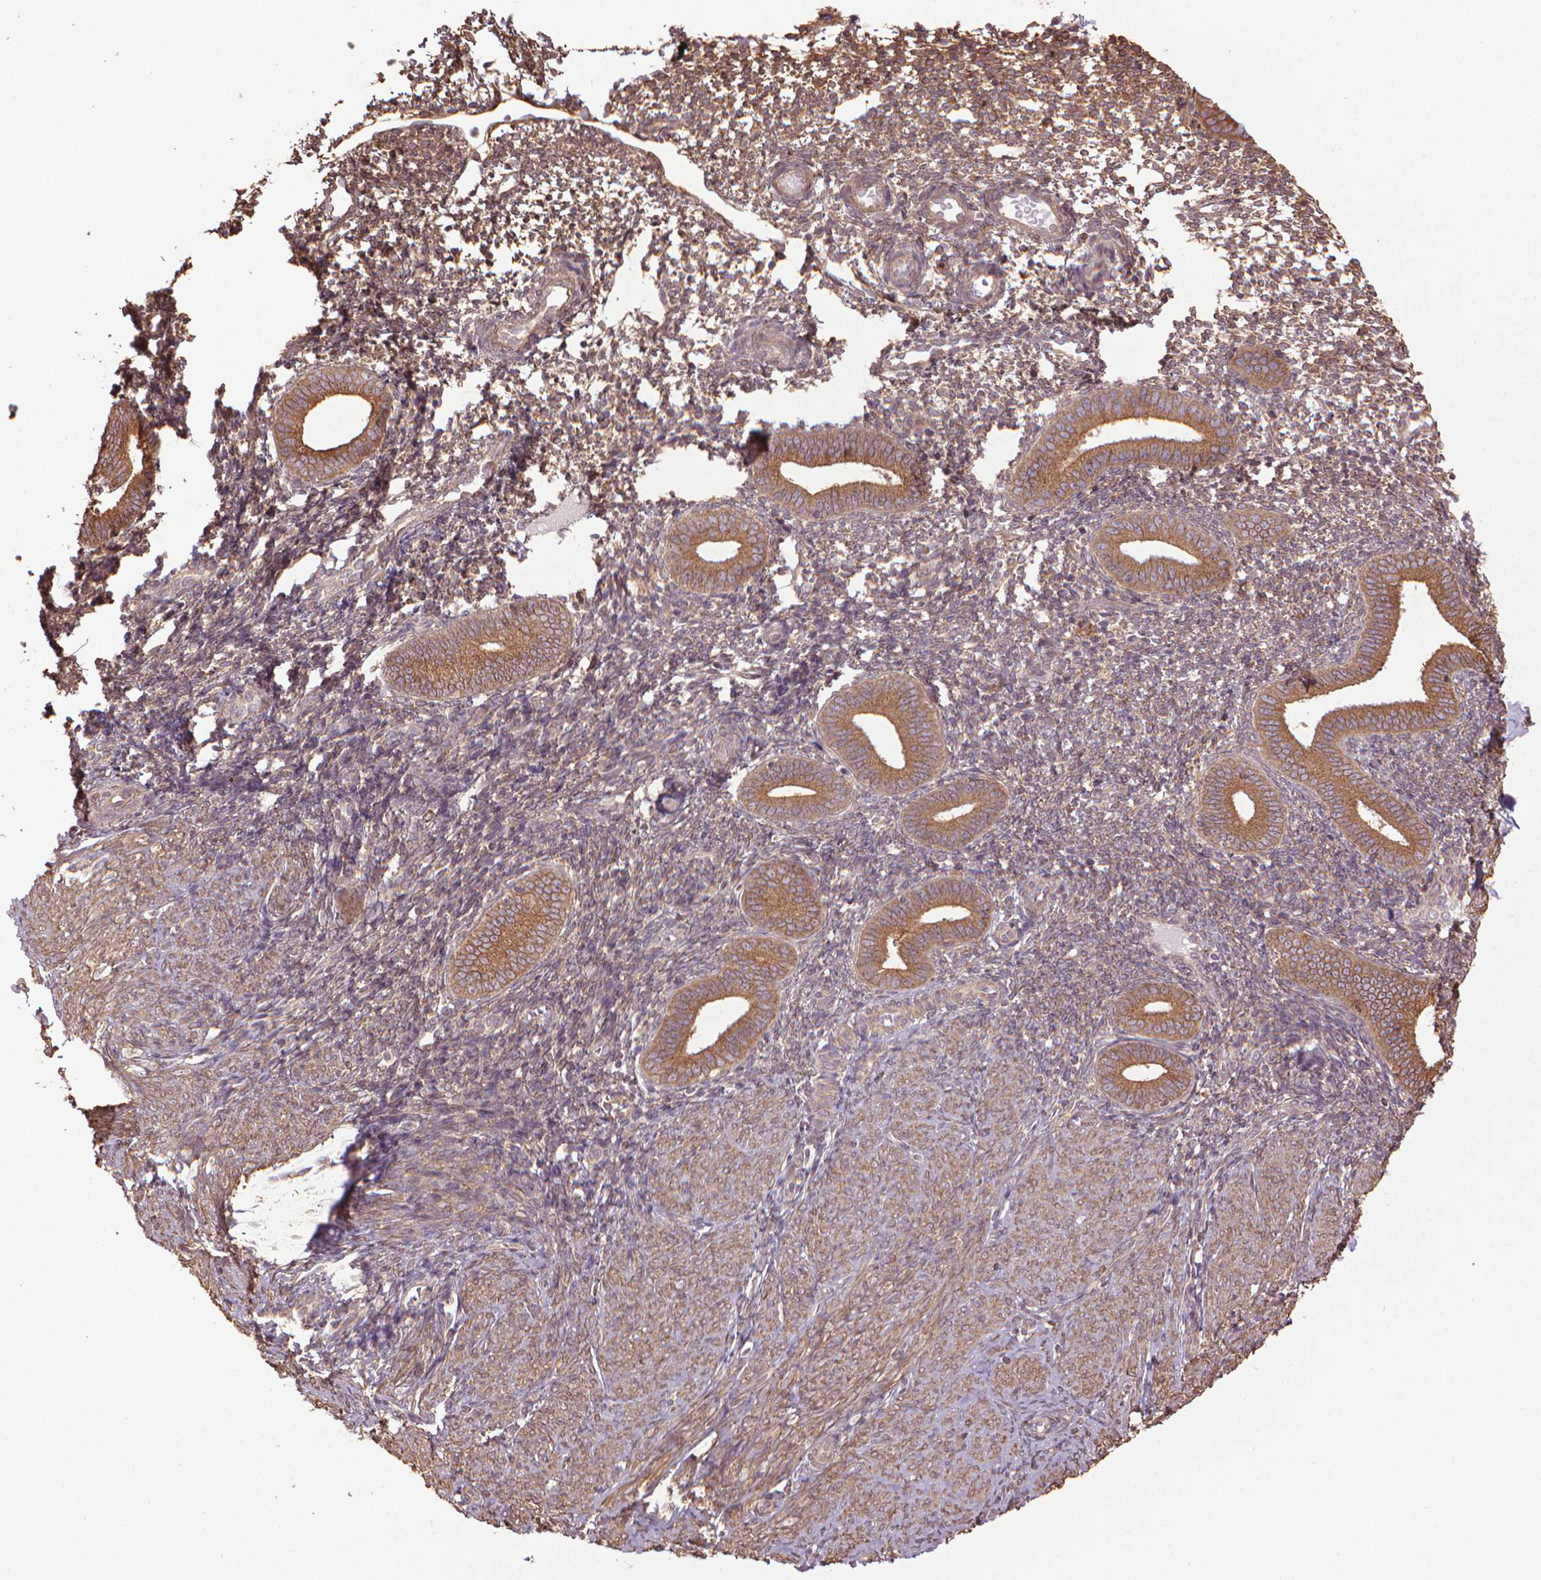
{"staining": {"intensity": "weak", "quantity": ">75%", "location": "cytoplasmic/membranous"}, "tissue": "endometrium", "cell_type": "Cells in endometrial stroma", "image_type": "normal", "snomed": [{"axis": "morphology", "description": "Normal tissue, NOS"}, {"axis": "topography", "description": "Endometrium"}], "caption": "Protein expression analysis of benign human endometrium reveals weak cytoplasmic/membranous expression in approximately >75% of cells in endometrial stroma. (Stains: DAB (3,3'-diaminobenzidine) in brown, nuclei in blue, Microscopy: brightfield microscopy at high magnification).", "gene": "GAS1", "patient": {"sex": "female", "age": 40}}